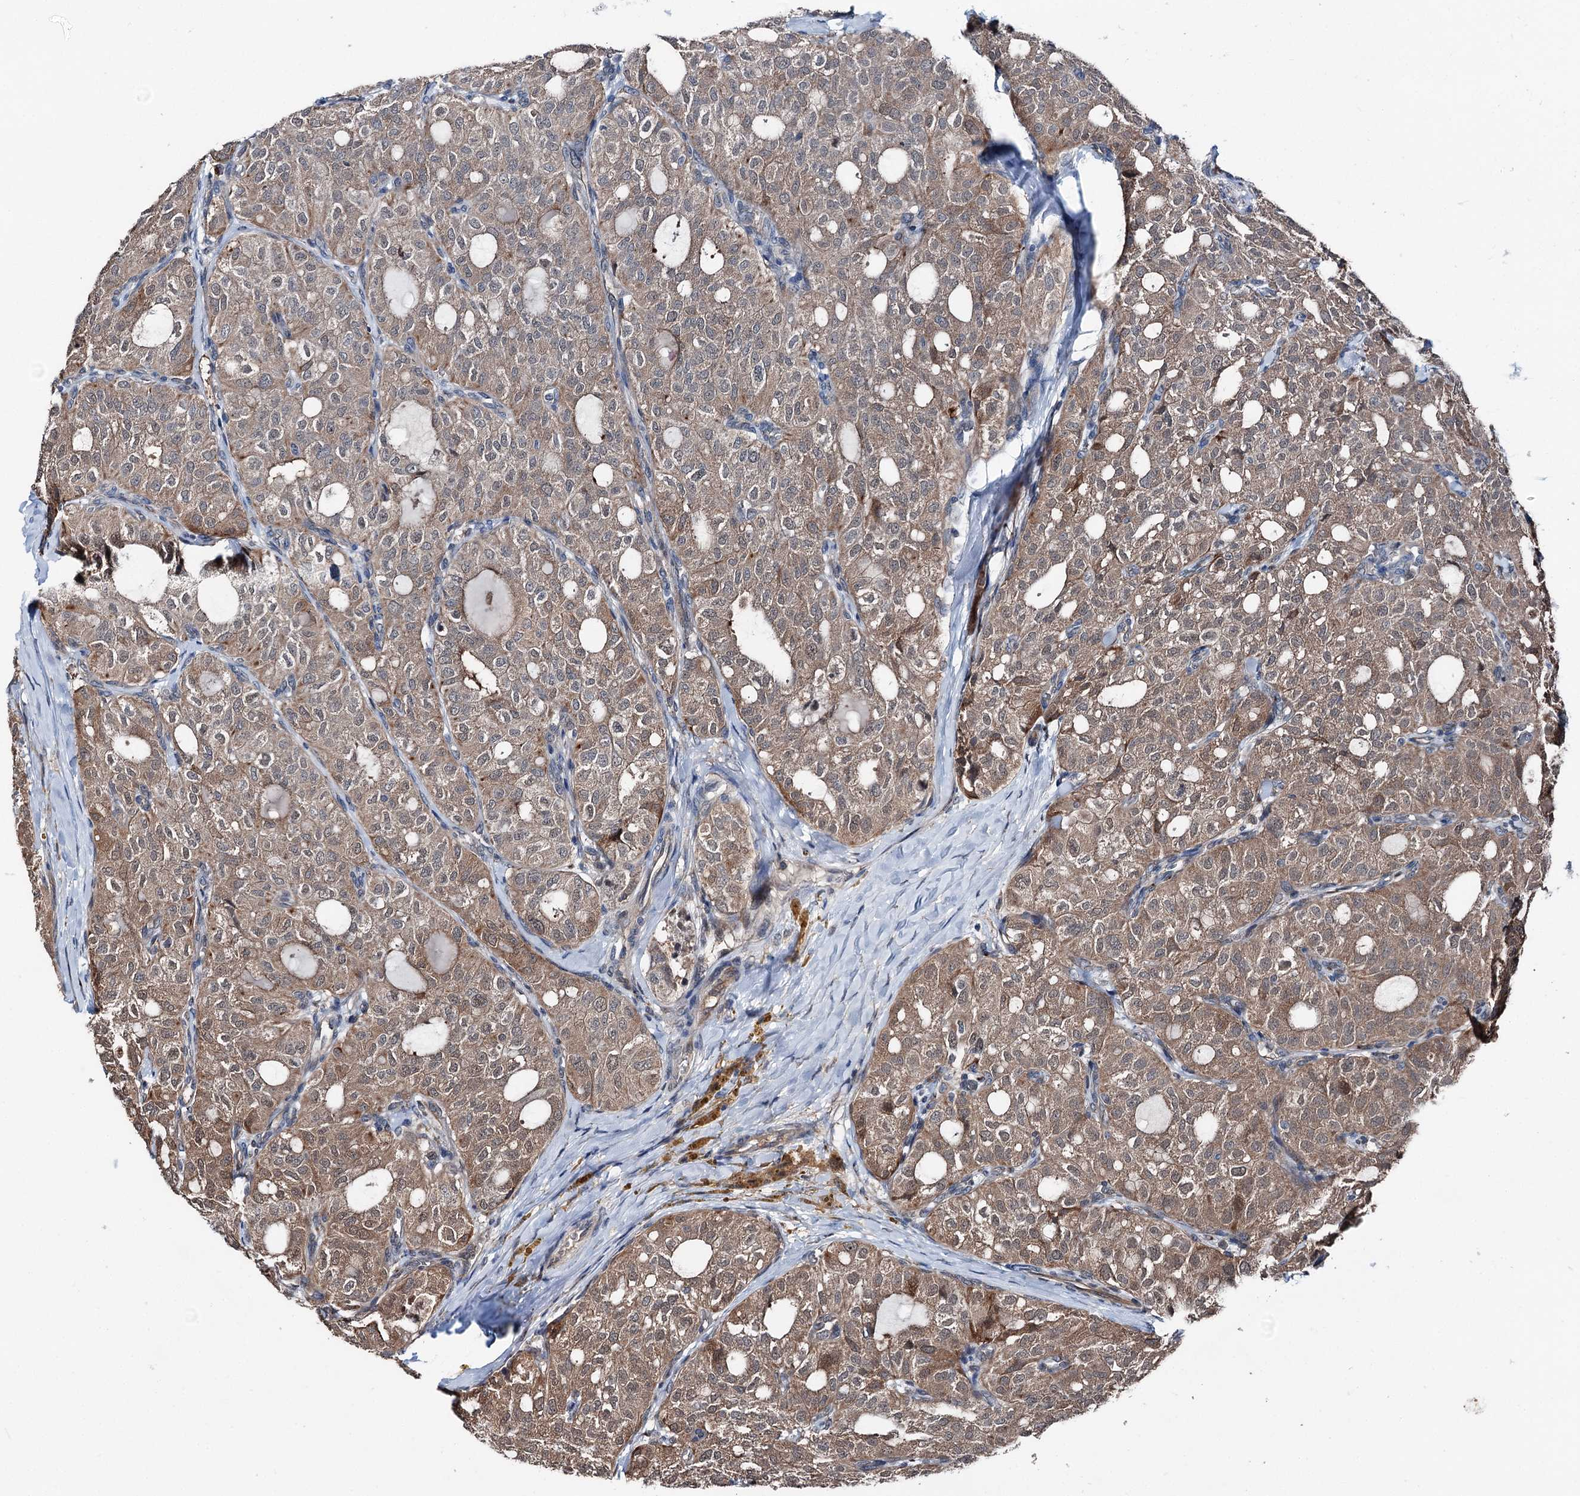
{"staining": {"intensity": "moderate", "quantity": ">75%", "location": "cytoplasmic/membranous"}, "tissue": "thyroid cancer", "cell_type": "Tumor cells", "image_type": "cancer", "snomed": [{"axis": "morphology", "description": "Follicular adenoma carcinoma, NOS"}, {"axis": "topography", "description": "Thyroid gland"}], "caption": "Immunohistochemistry (IHC) of thyroid cancer reveals medium levels of moderate cytoplasmic/membranous staining in approximately >75% of tumor cells.", "gene": "PSMD13", "patient": {"sex": "male", "age": 75}}